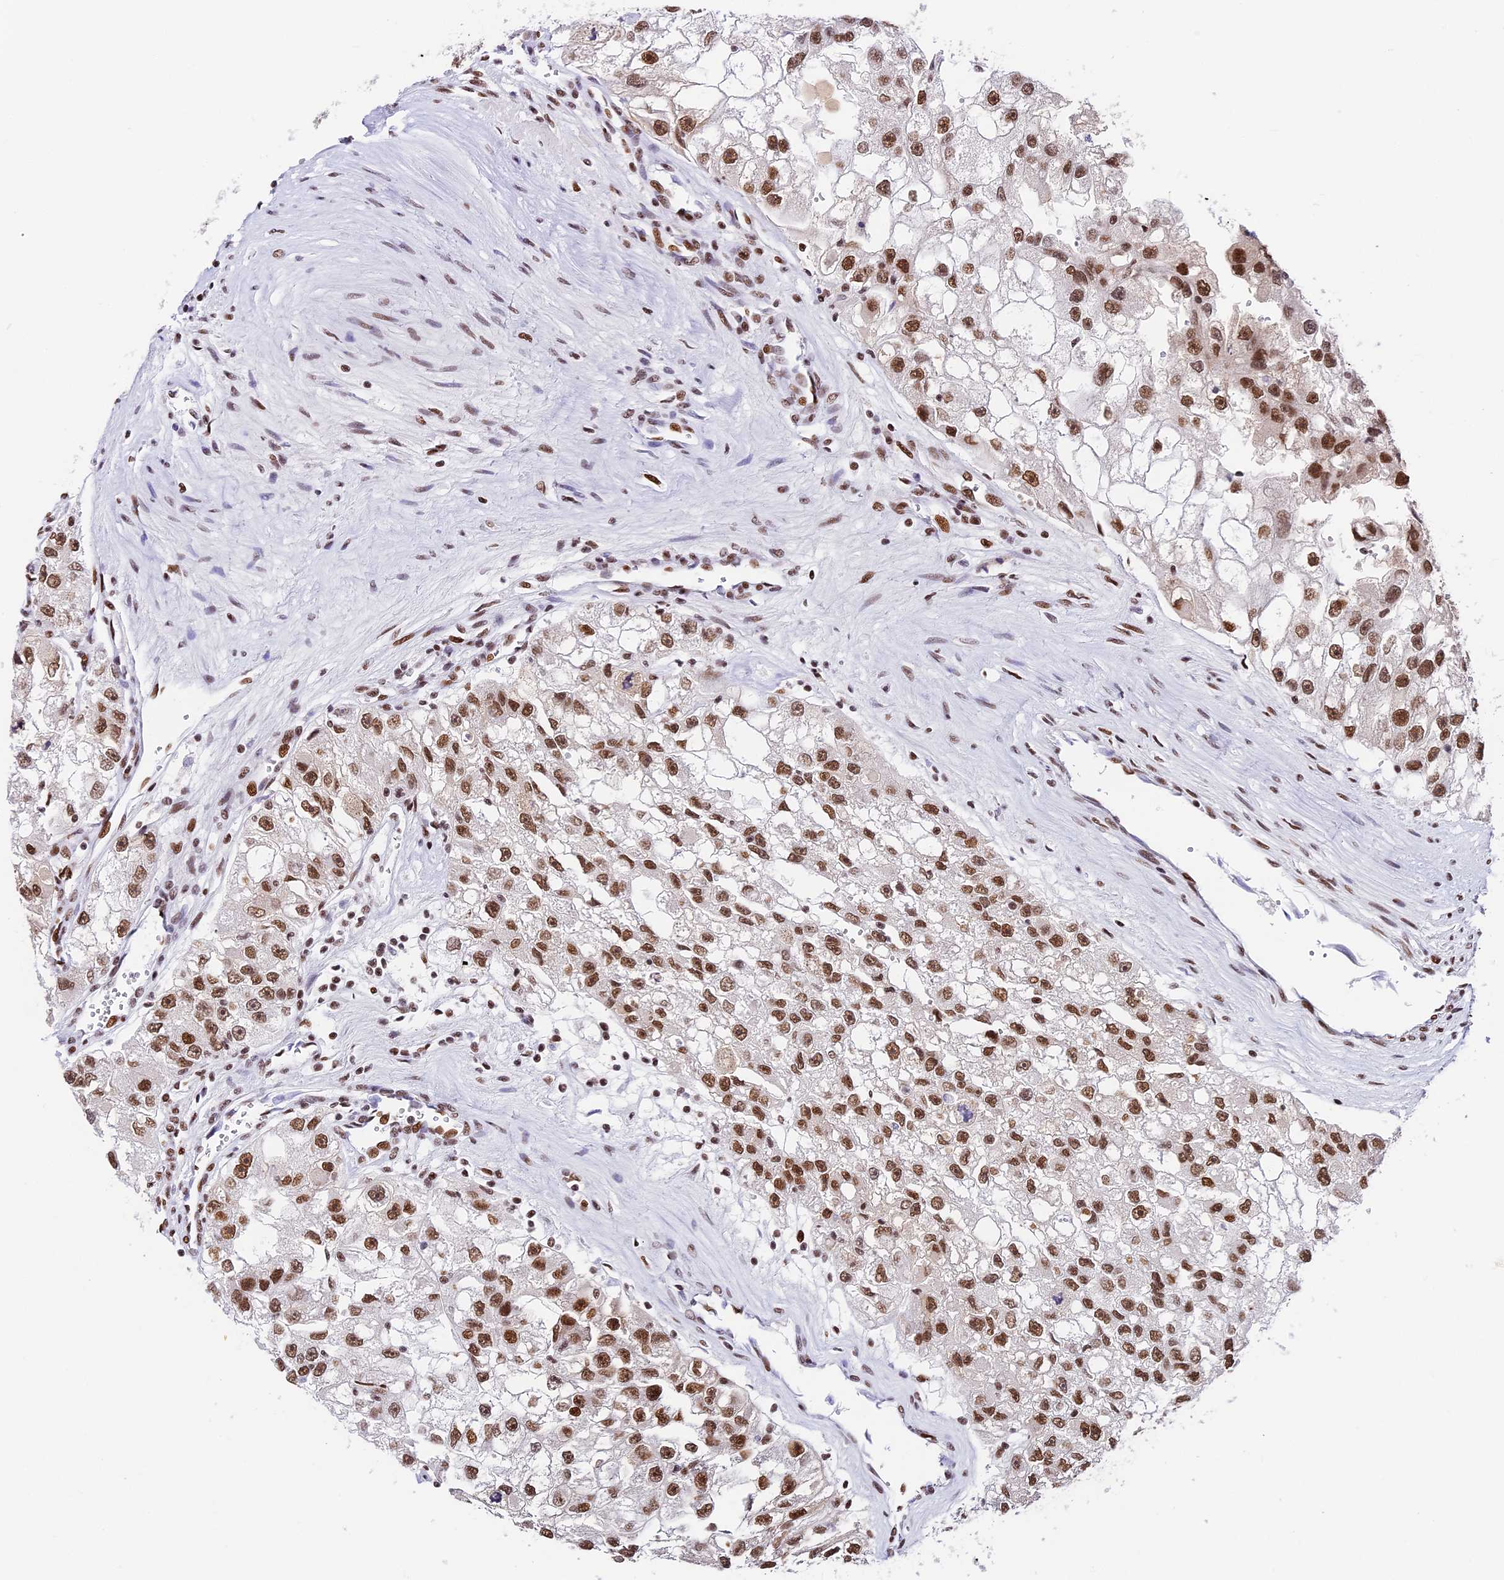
{"staining": {"intensity": "moderate", "quantity": ">75%", "location": "nuclear"}, "tissue": "renal cancer", "cell_type": "Tumor cells", "image_type": "cancer", "snomed": [{"axis": "morphology", "description": "Adenocarcinoma, NOS"}, {"axis": "topography", "description": "Kidney"}], "caption": "Renal cancer (adenocarcinoma) was stained to show a protein in brown. There is medium levels of moderate nuclear expression in approximately >75% of tumor cells.", "gene": "SBNO1", "patient": {"sex": "male", "age": 63}}